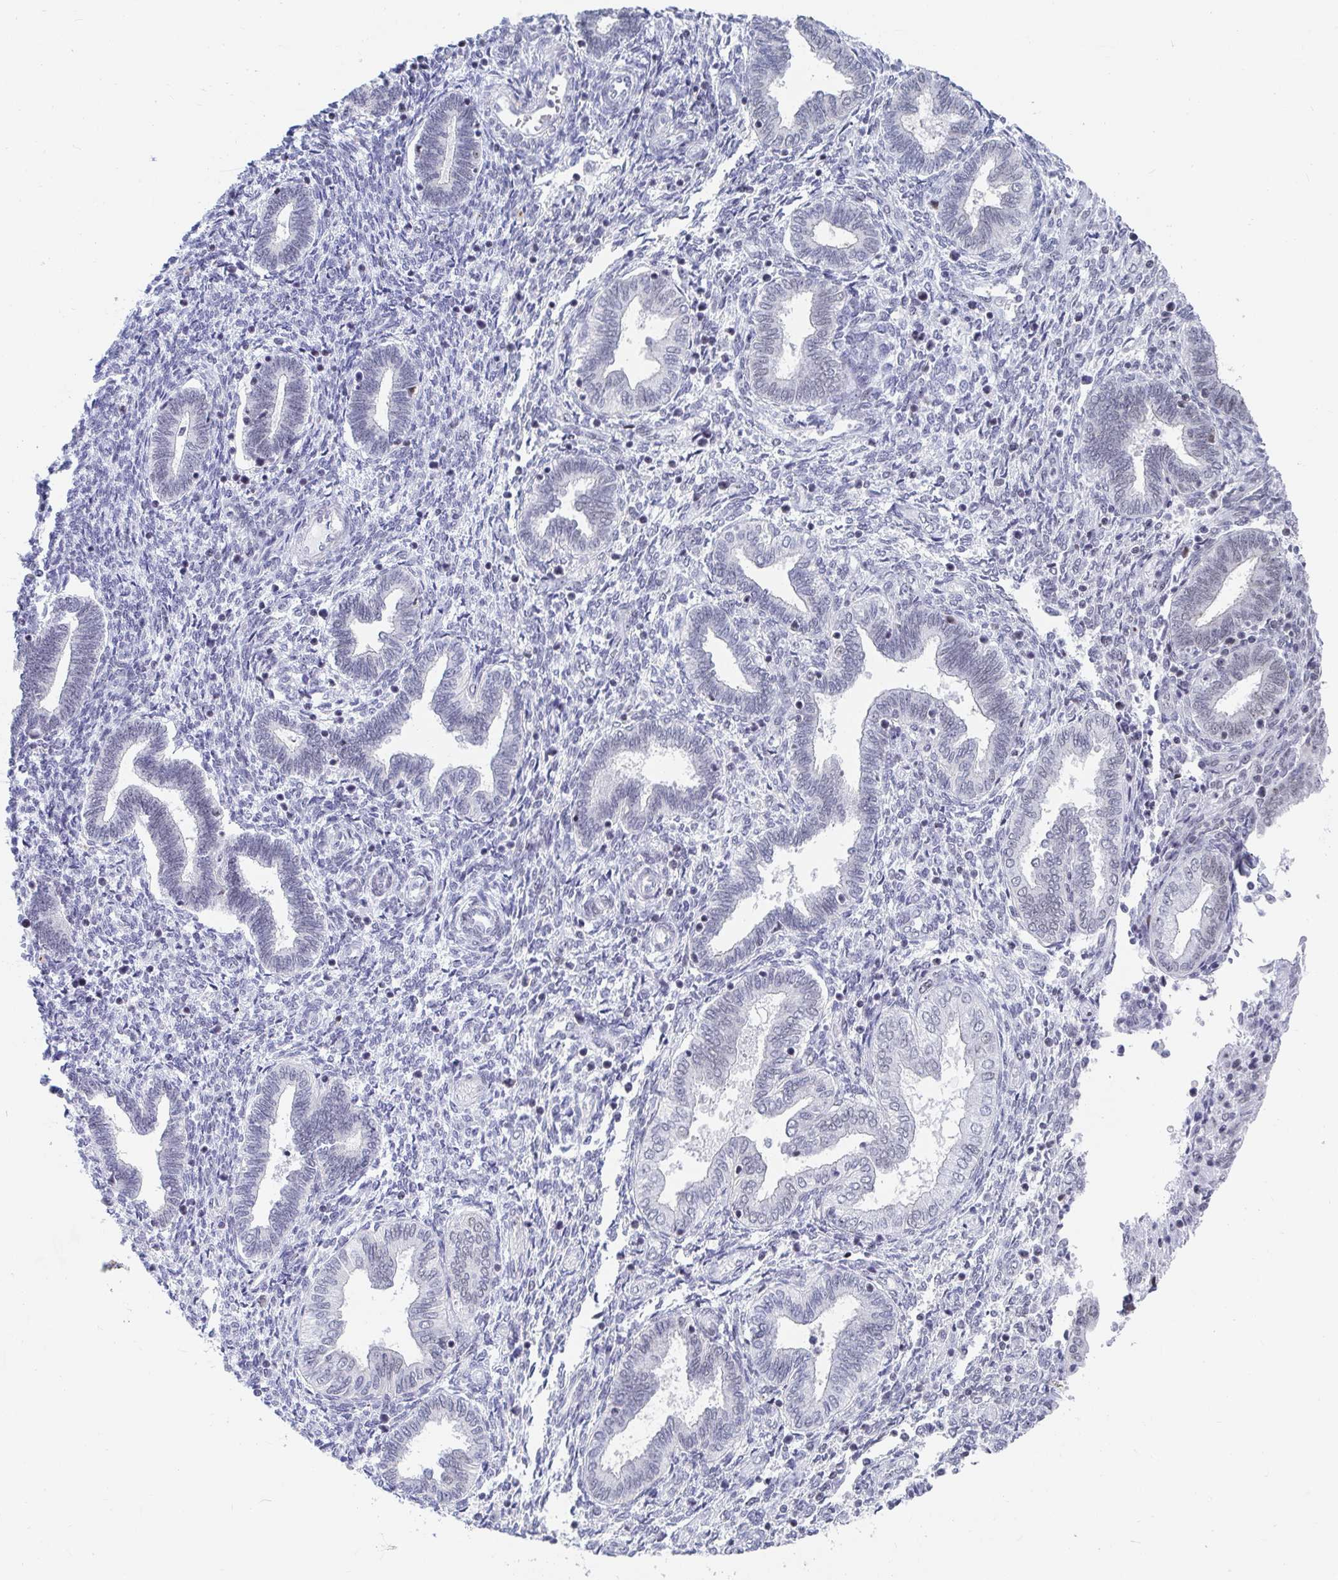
{"staining": {"intensity": "negative", "quantity": "none", "location": "none"}, "tissue": "endometrium", "cell_type": "Cells in endometrial stroma", "image_type": "normal", "snomed": [{"axis": "morphology", "description": "Normal tissue, NOS"}, {"axis": "topography", "description": "Endometrium"}], "caption": "DAB (3,3'-diaminobenzidine) immunohistochemical staining of unremarkable human endometrium displays no significant positivity in cells in endometrial stroma.", "gene": "SIRT7", "patient": {"sex": "female", "age": 42}}